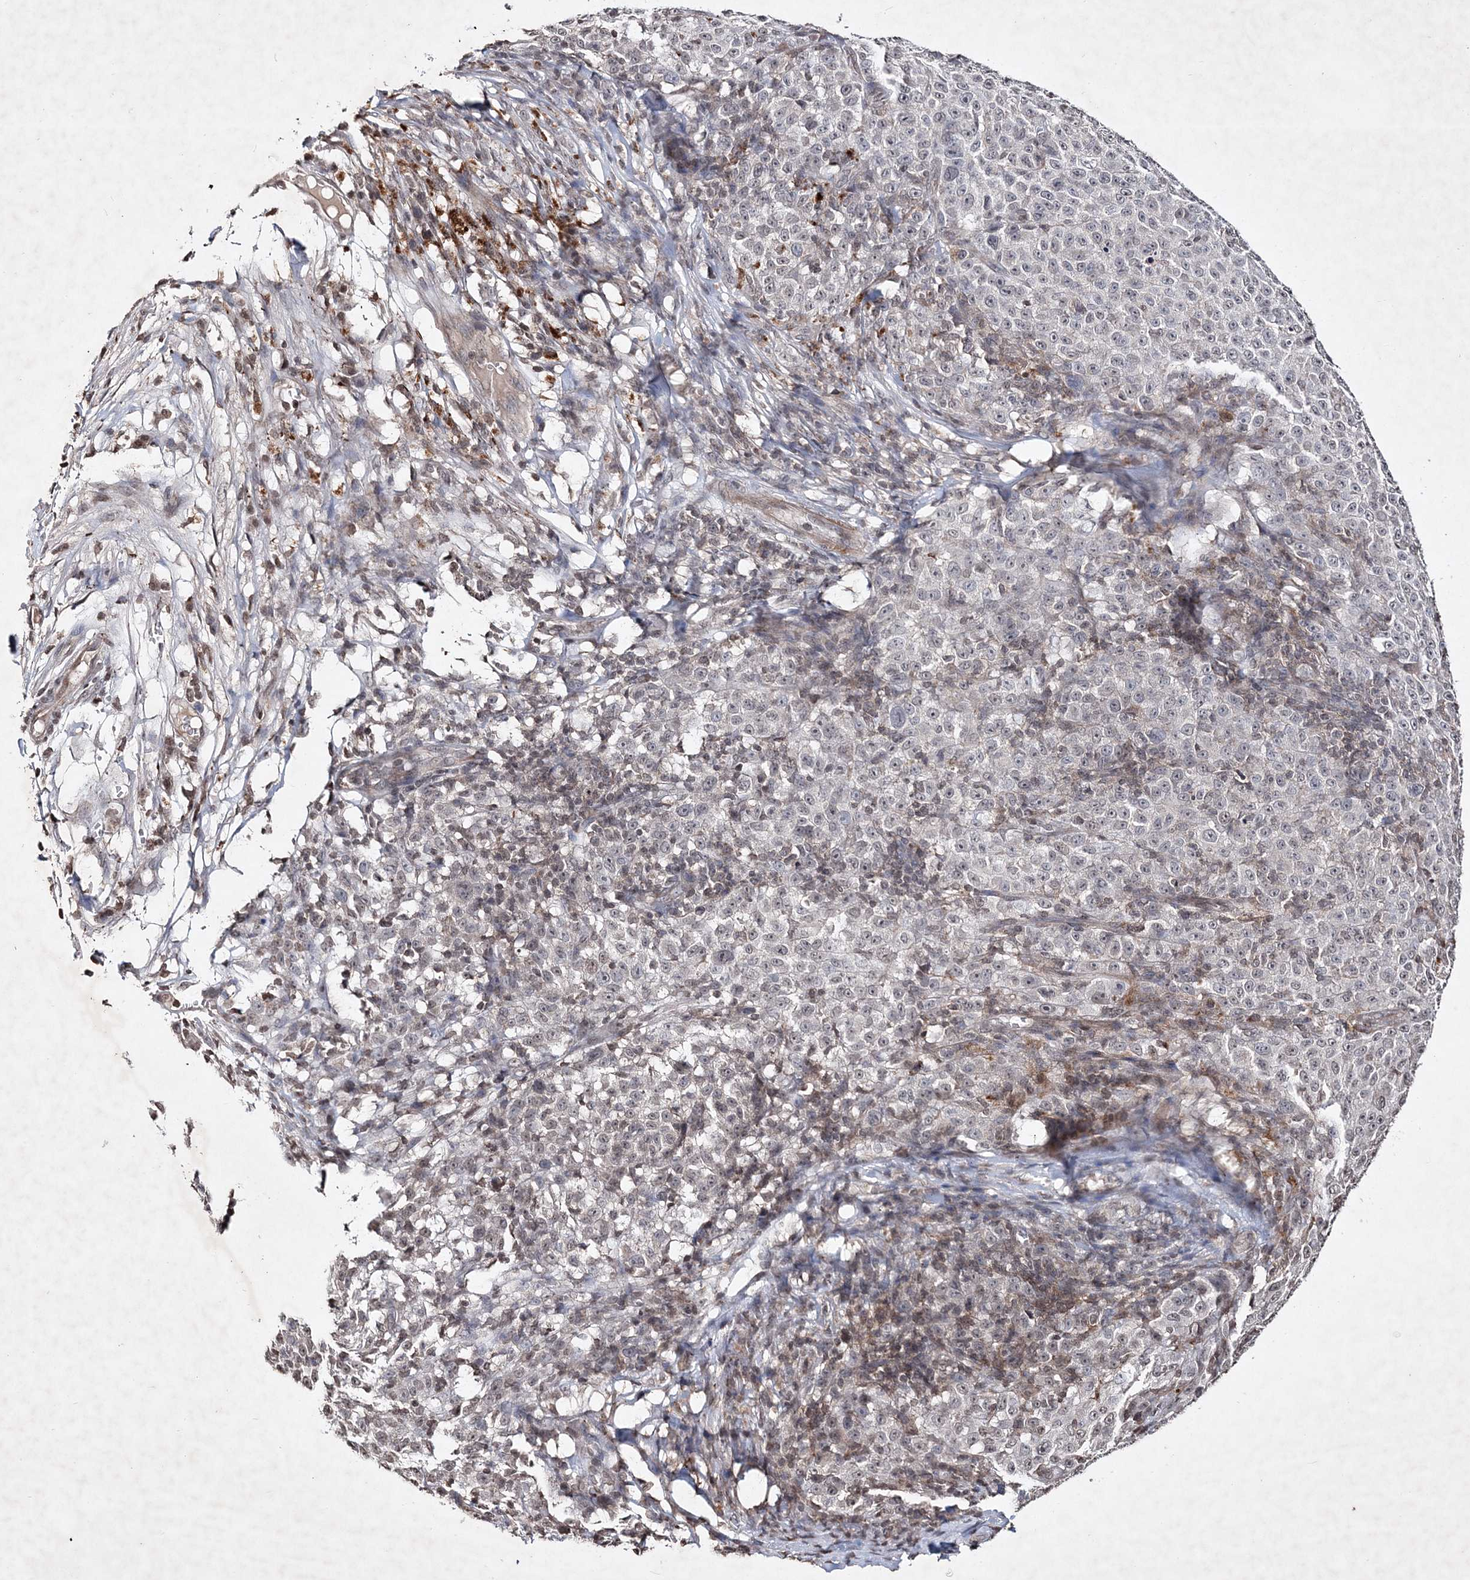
{"staining": {"intensity": "weak", "quantity": "25%-75%", "location": "nuclear"}, "tissue": "melanoma", "cell_type": "Tumor cells", "image_type": "cancer", "snomed": [{"axis": "morphology", "description": "Malignant melanoma, NOS"}, {"axis": "topography", "description": "Skin"}], "caption": "Malignant melanoma stained for a protein displays weak nuclear positivity in tumor cells.", "gene": "SOWAHB", "patient": {"sex": "female", "age": 82}}